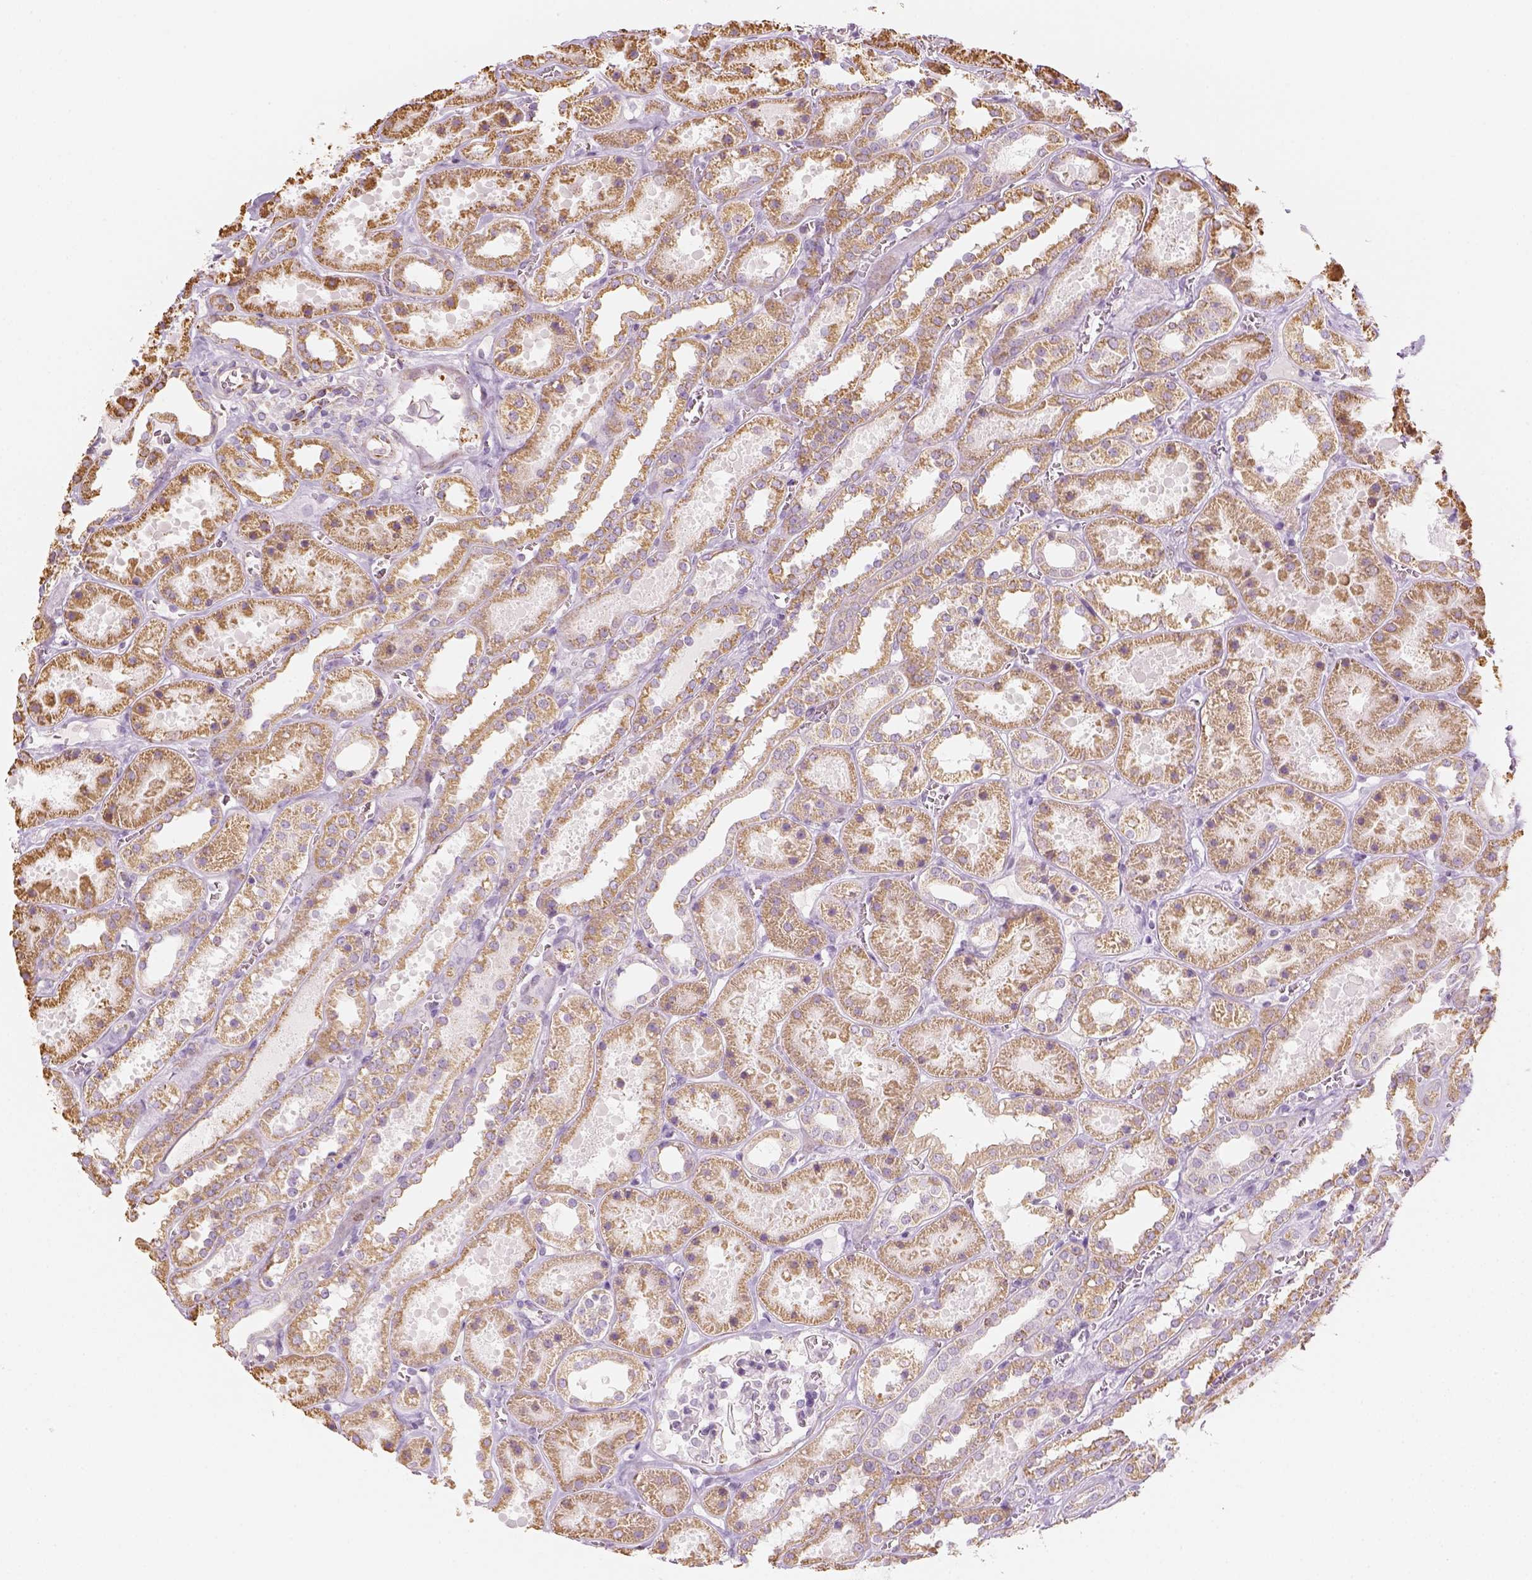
{"staining": {"intensity": "negative", "quantity": "none", "location": "none"}, "tissue": "kidney", "cell_type": "Cells in glomeruli", "image_type": "normal", "snomed": [{"axis": "morphology", "description": "Normal tissue, NOS"}, {"axis": "topography", "description": "Kidney"}], "caption": "A high-resolution photomicrograph shows immunohistochemistry (IHC) staining of benign kidney, which demonstrates no significant staining in cells in glomeruli. (Immunohistochemistry, brightfield microscopy, high magnification).", "gene": "LCA5", "patient": {"sex": "female", "age": 41}}